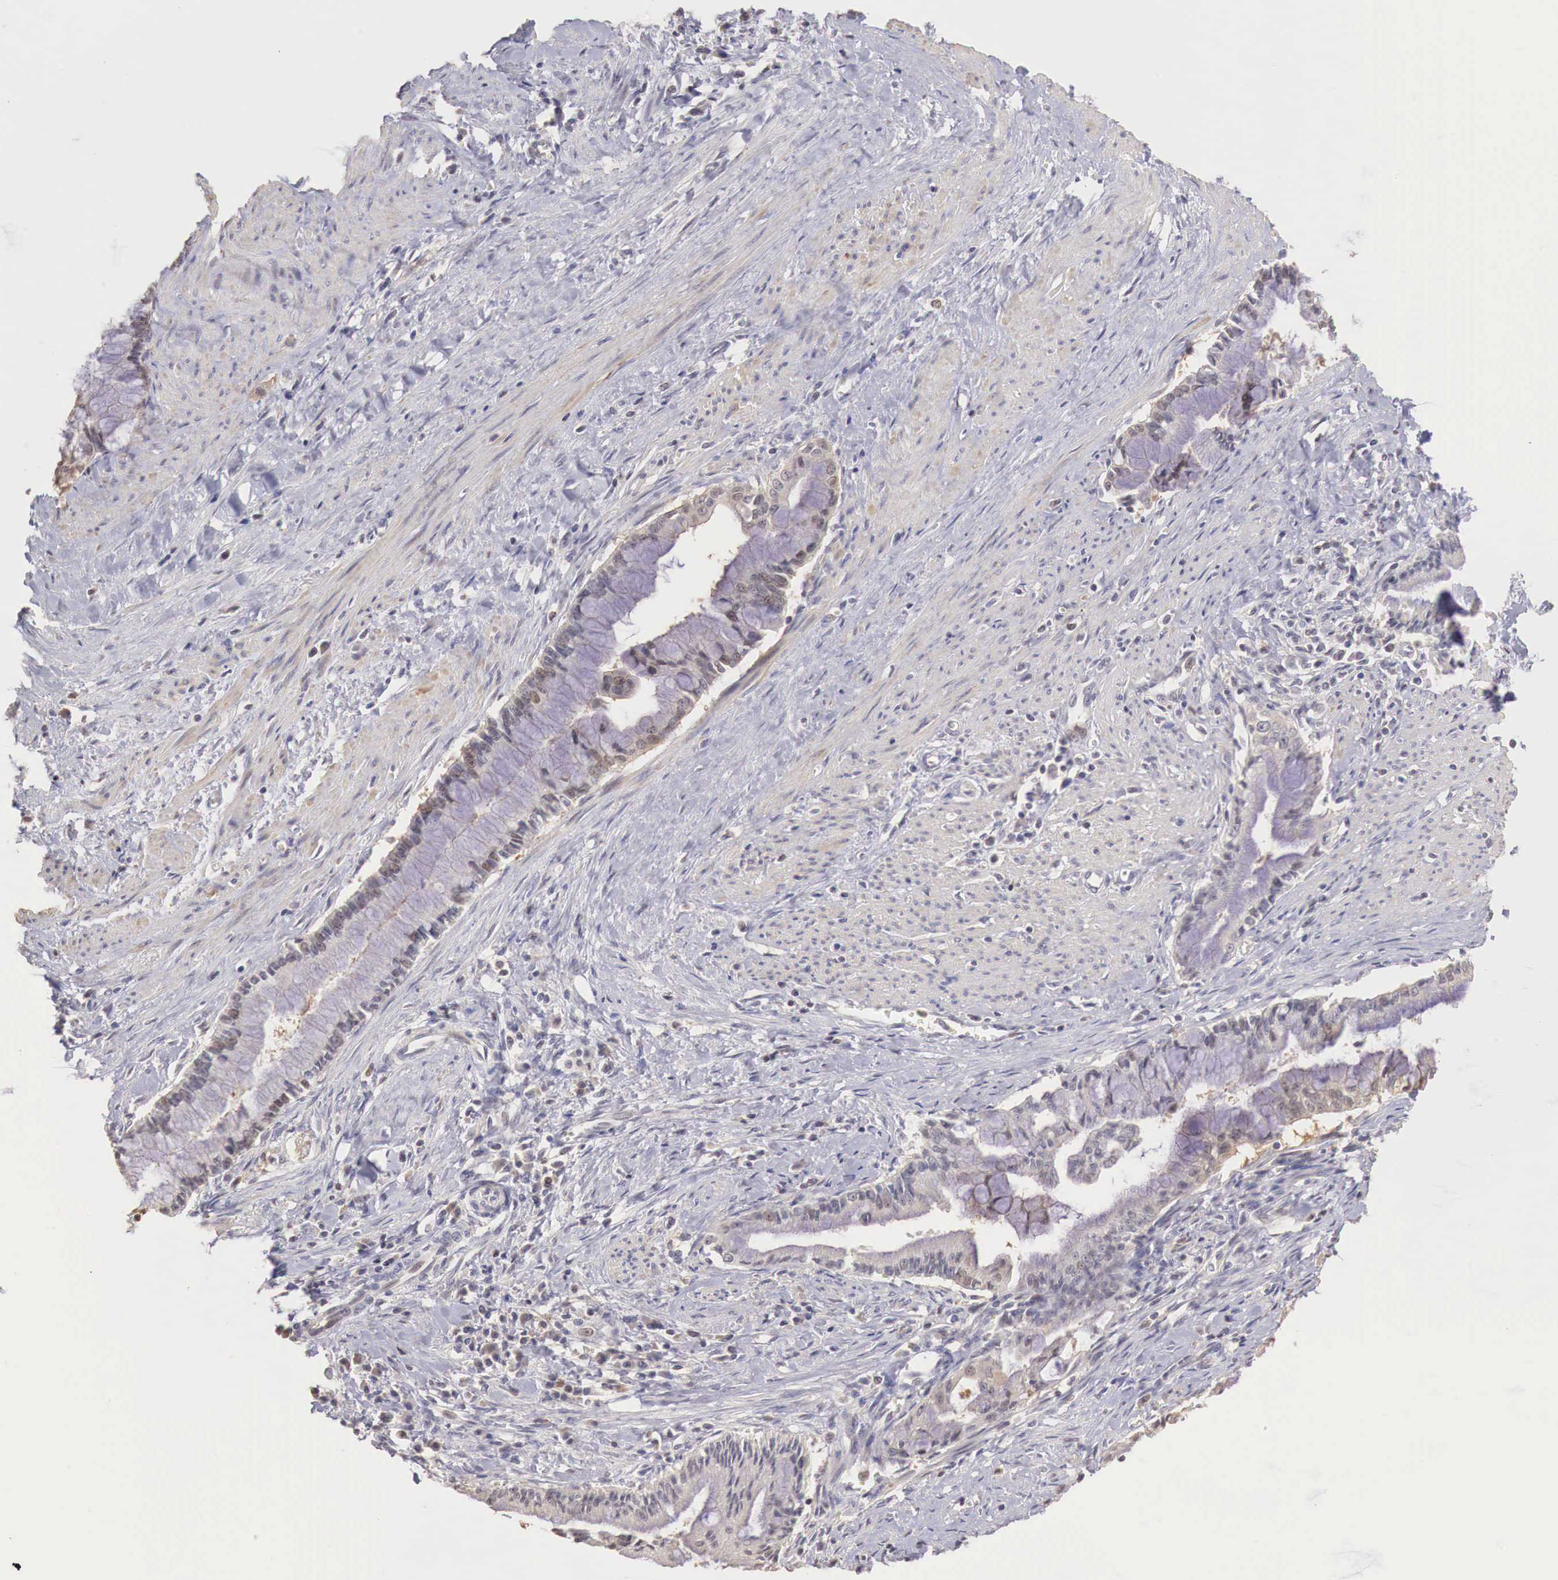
{"staining": {"intensity": "weak", "quantity": ">75%", "location": "cytoplasmic/membranous"}, "tissue": "pancreatic cancer", "cell_type": "Tumor cells", "image_type": "cancer", "snomed": [{"axis": "morphology", "description": "Adenocarcinoma, NOS"}, {"axis": "topography", "description": "Pancreas"}], "caption": "Immunohistochemical staining of pancreatic cancer reveals low levels of weak cytoplasmic/membranous protein expression in about >75% of tumor cells.", "gene": "TBC1D9", "patient": {"sex": "male", "age": 59}}